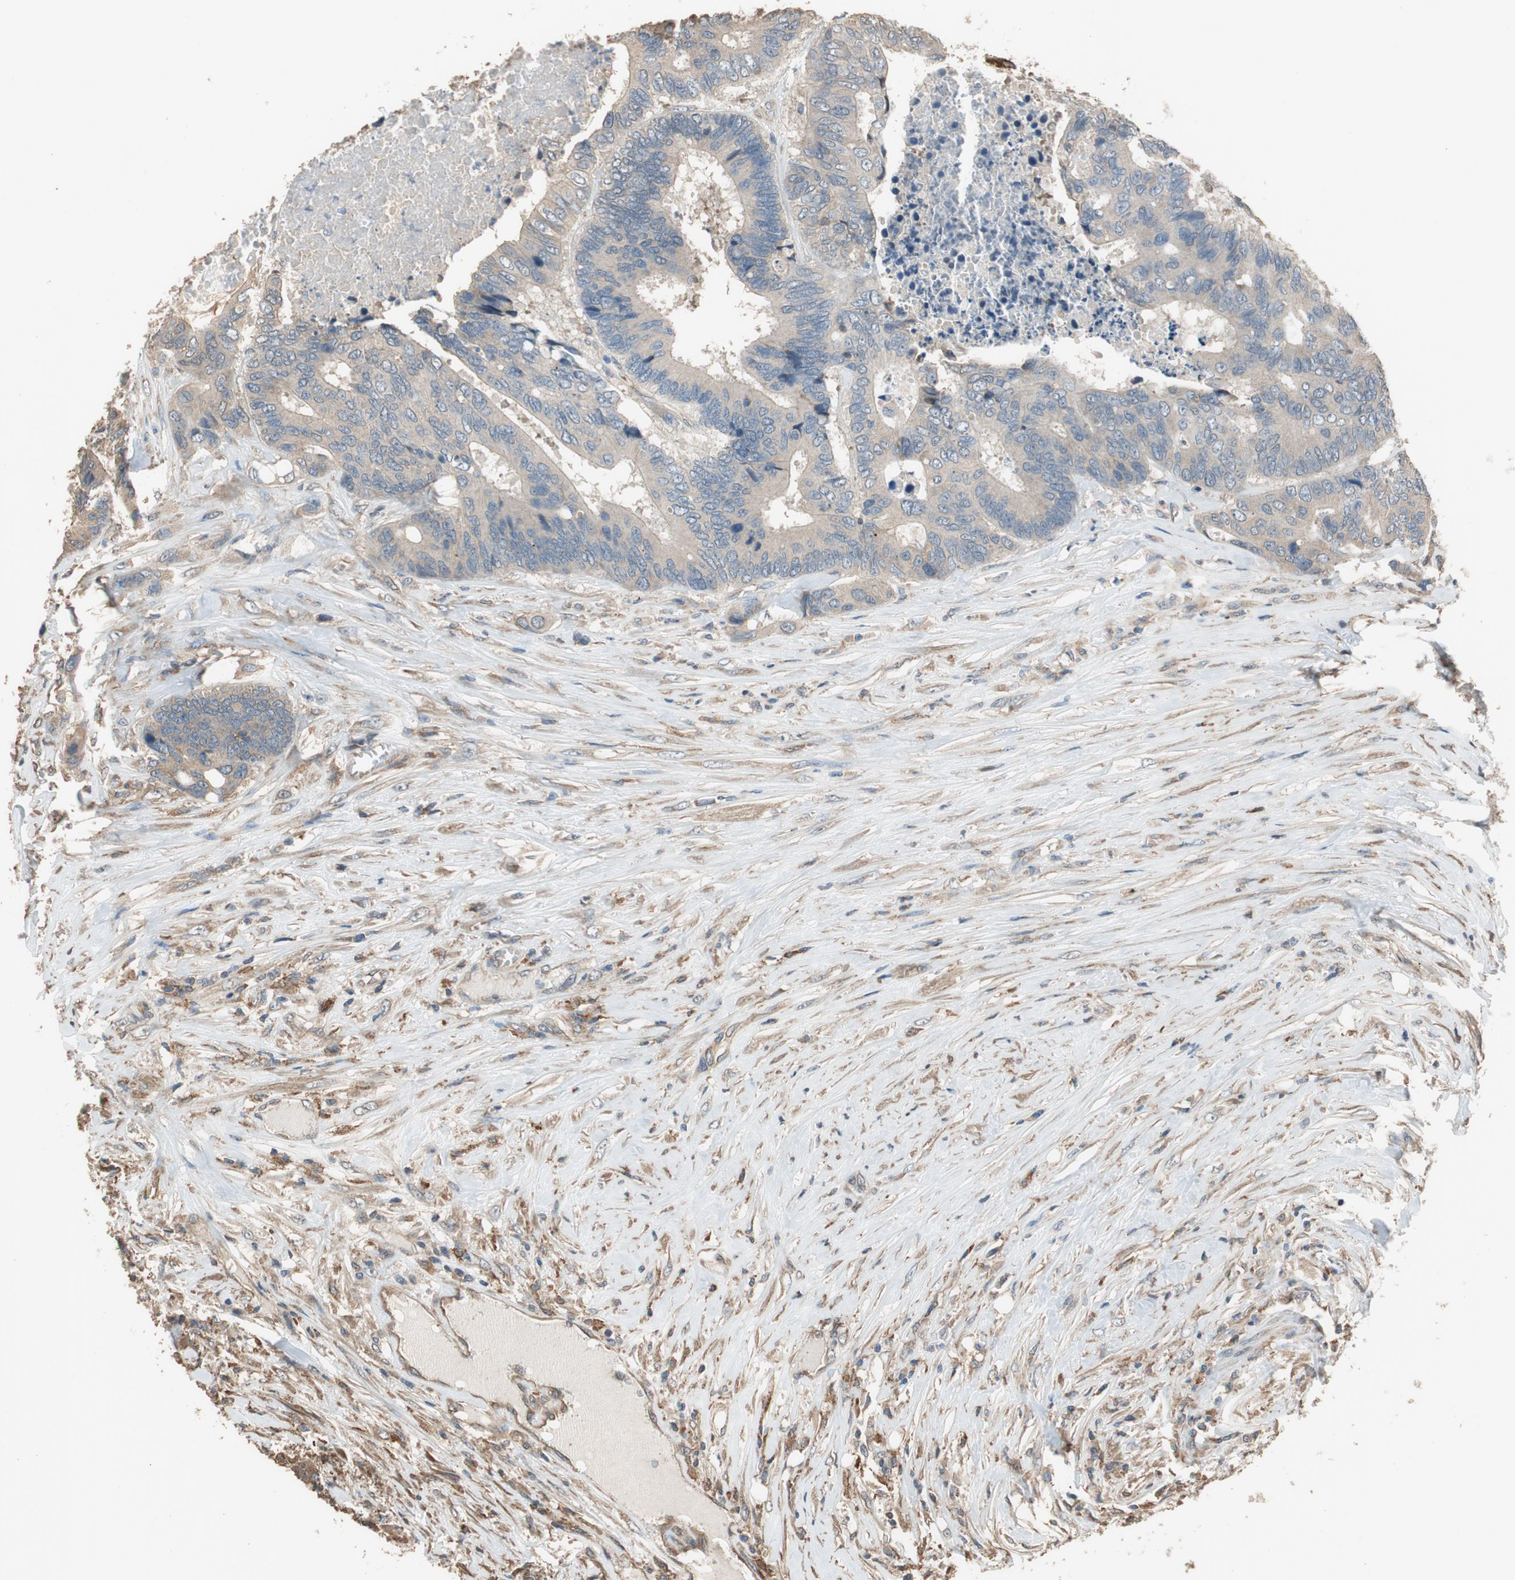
{"staining": {"intensity": "weak", "quantity": ">75%", "location": "cytoplasmic/membranous"}, "tissue": "colorectal cancer", "cell_type": "Tumor cells", "image_type": "cancer", "snomed": [{"axis": "morphology", "description": "Adenocarcinoma, NOS"}, {"axis": "topography", "description": "Rectum"}], "caption": "A brown stain labels weak cytoplasmic/membranous expression of a protein in colorectal adenocarcinoma tumor cells.", "gene": "MST1R", "patient": {"sex": "male", "age": 55}}